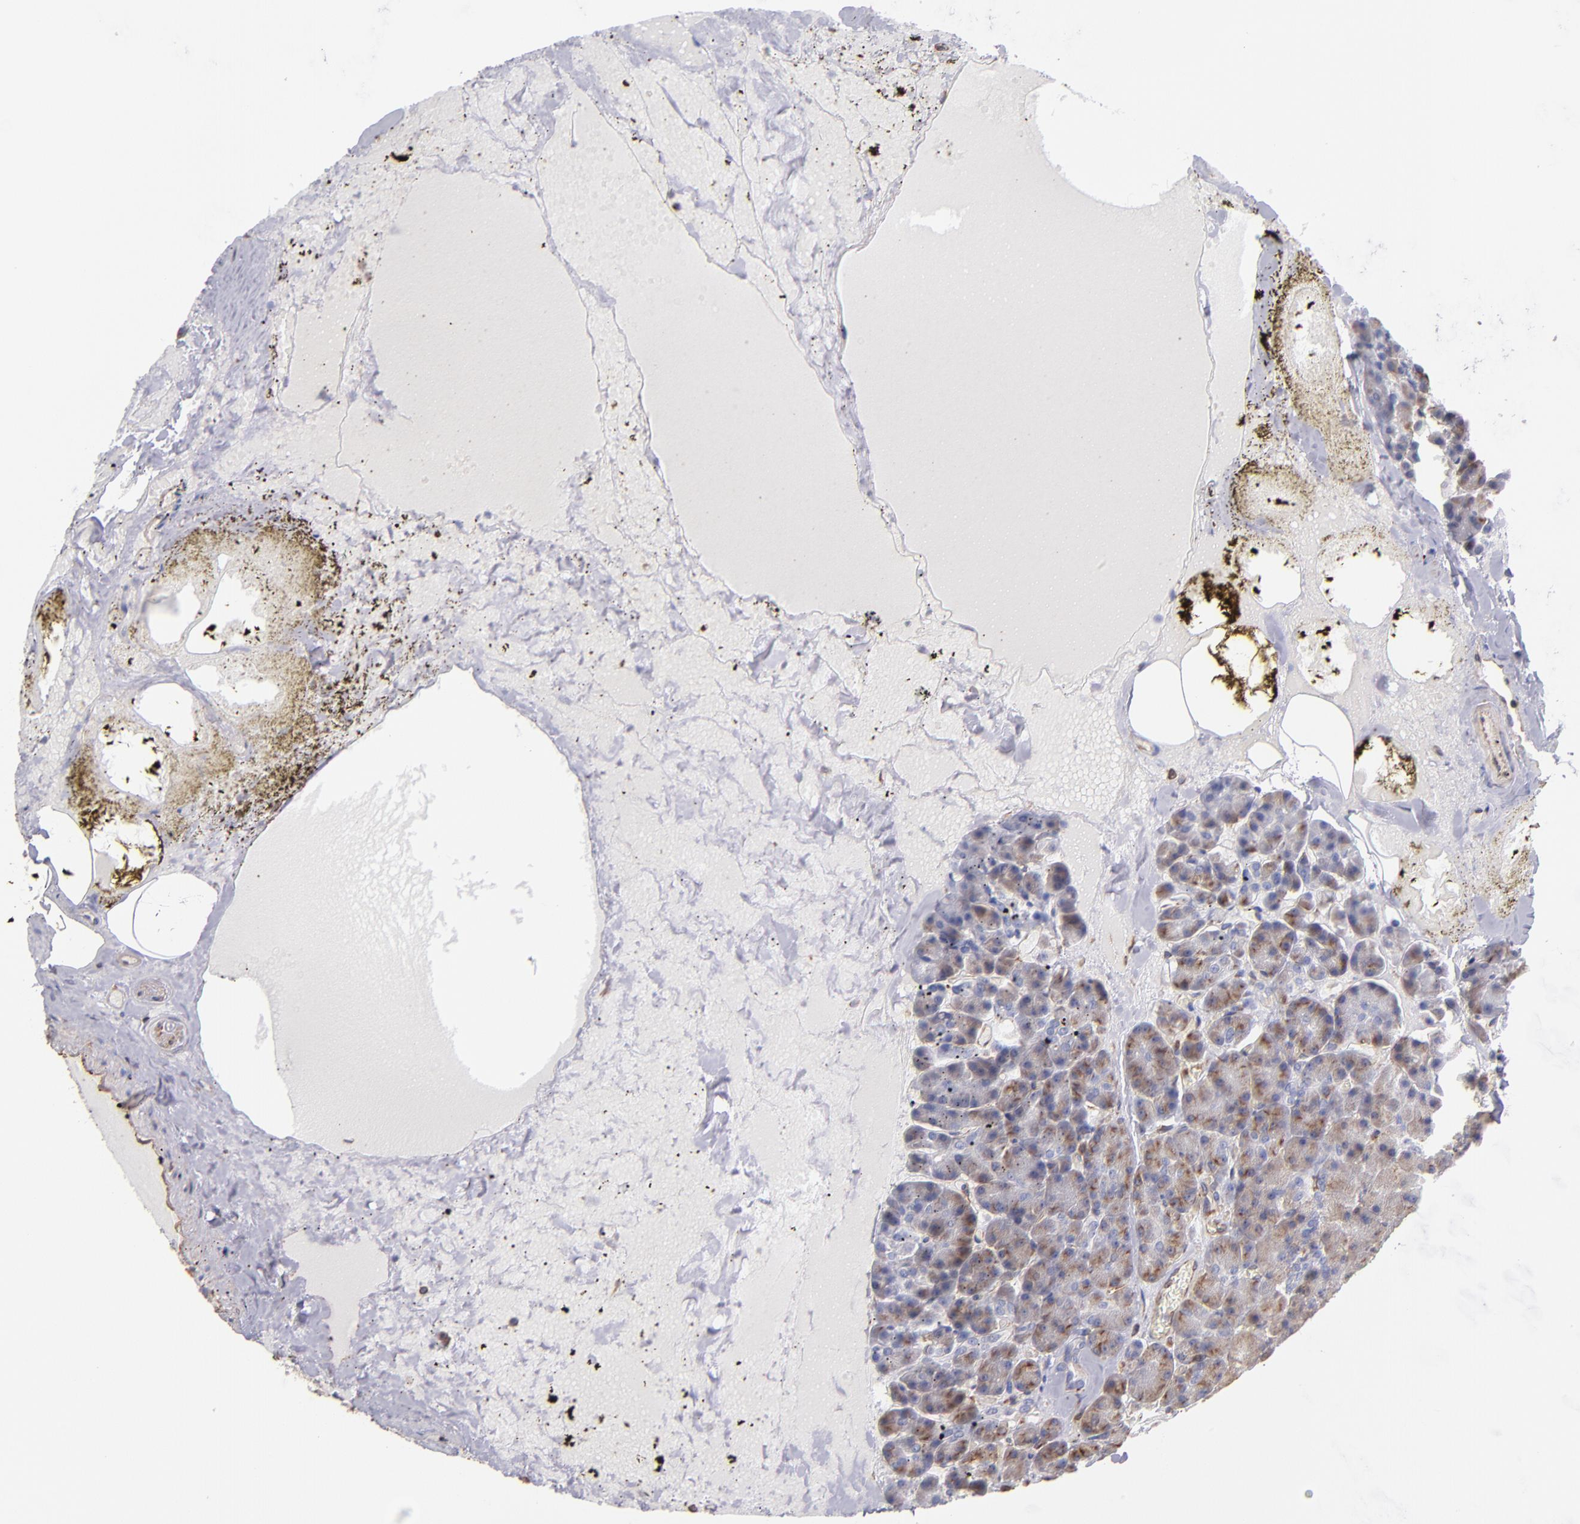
{"staining": {"intensity": "weak", "quantity": ">75%", "location": "cytoplasmic/membranous"}, "tissue": "pancreas", "cell_type": "Exocrine glandular cells", "image_type": "normal", "snomed": [{"axis": "morphology", "description": "Normal tissue, NOS"}, {"axis": "topography", "description": "Pancreas"}], "caption": "Immunohistochemistry staining of unremarkable pancreas, which displays low levels of weak cytoplasmic/membranous staining in approximately >75% of exocrine glandular cells indicating weak cytoplasmic/membranous protein staining. The staining was performed using DAB (brown) for protein detection and nuclei were counterstained in hematoxylin (blue).", "gene": "ABCC1", "patient": {"sex": "female", "age": 35}}